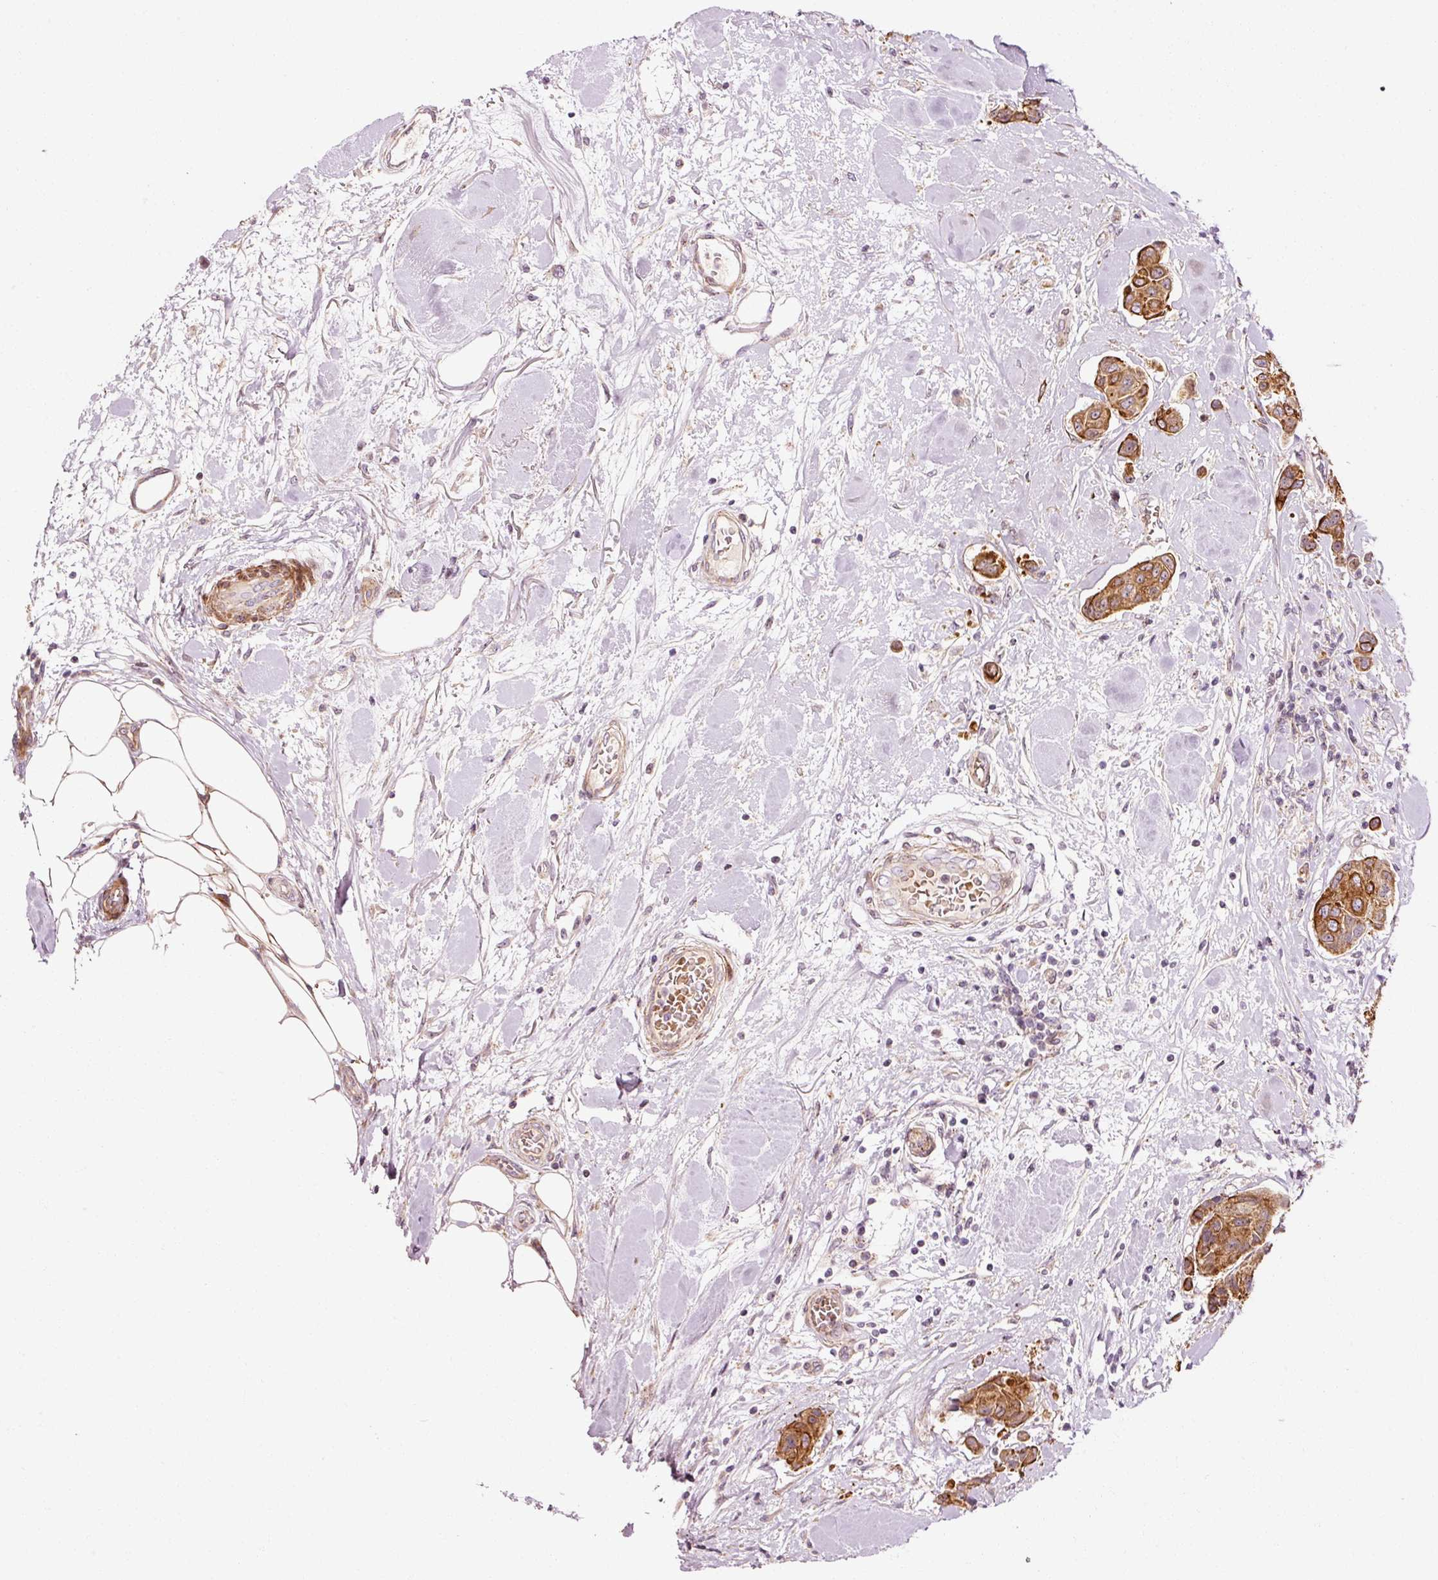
{"staining": {"intensity": "moderate", "quantity": ">75%", "location": "cytoplasmic/membranous"}, "tissue": "breast cancer", "cell_type": "Tumor cells", "image_type": "cancer", "snomed": [{"axis": "morphology", "description": "Duct carcinoma"}, {"axis": "topography", "description": "Breast"}, {"axis": "topography", "description": "Lymph node"}], "caption": "A brown stain highlights moderate cytoplasmic/membranous expression of a protein in human breast cancer (intraductal carcinoma) tumor cells.", "gene": "ANKRD20A1", "patient": {"sex": "female", "age": 80}}